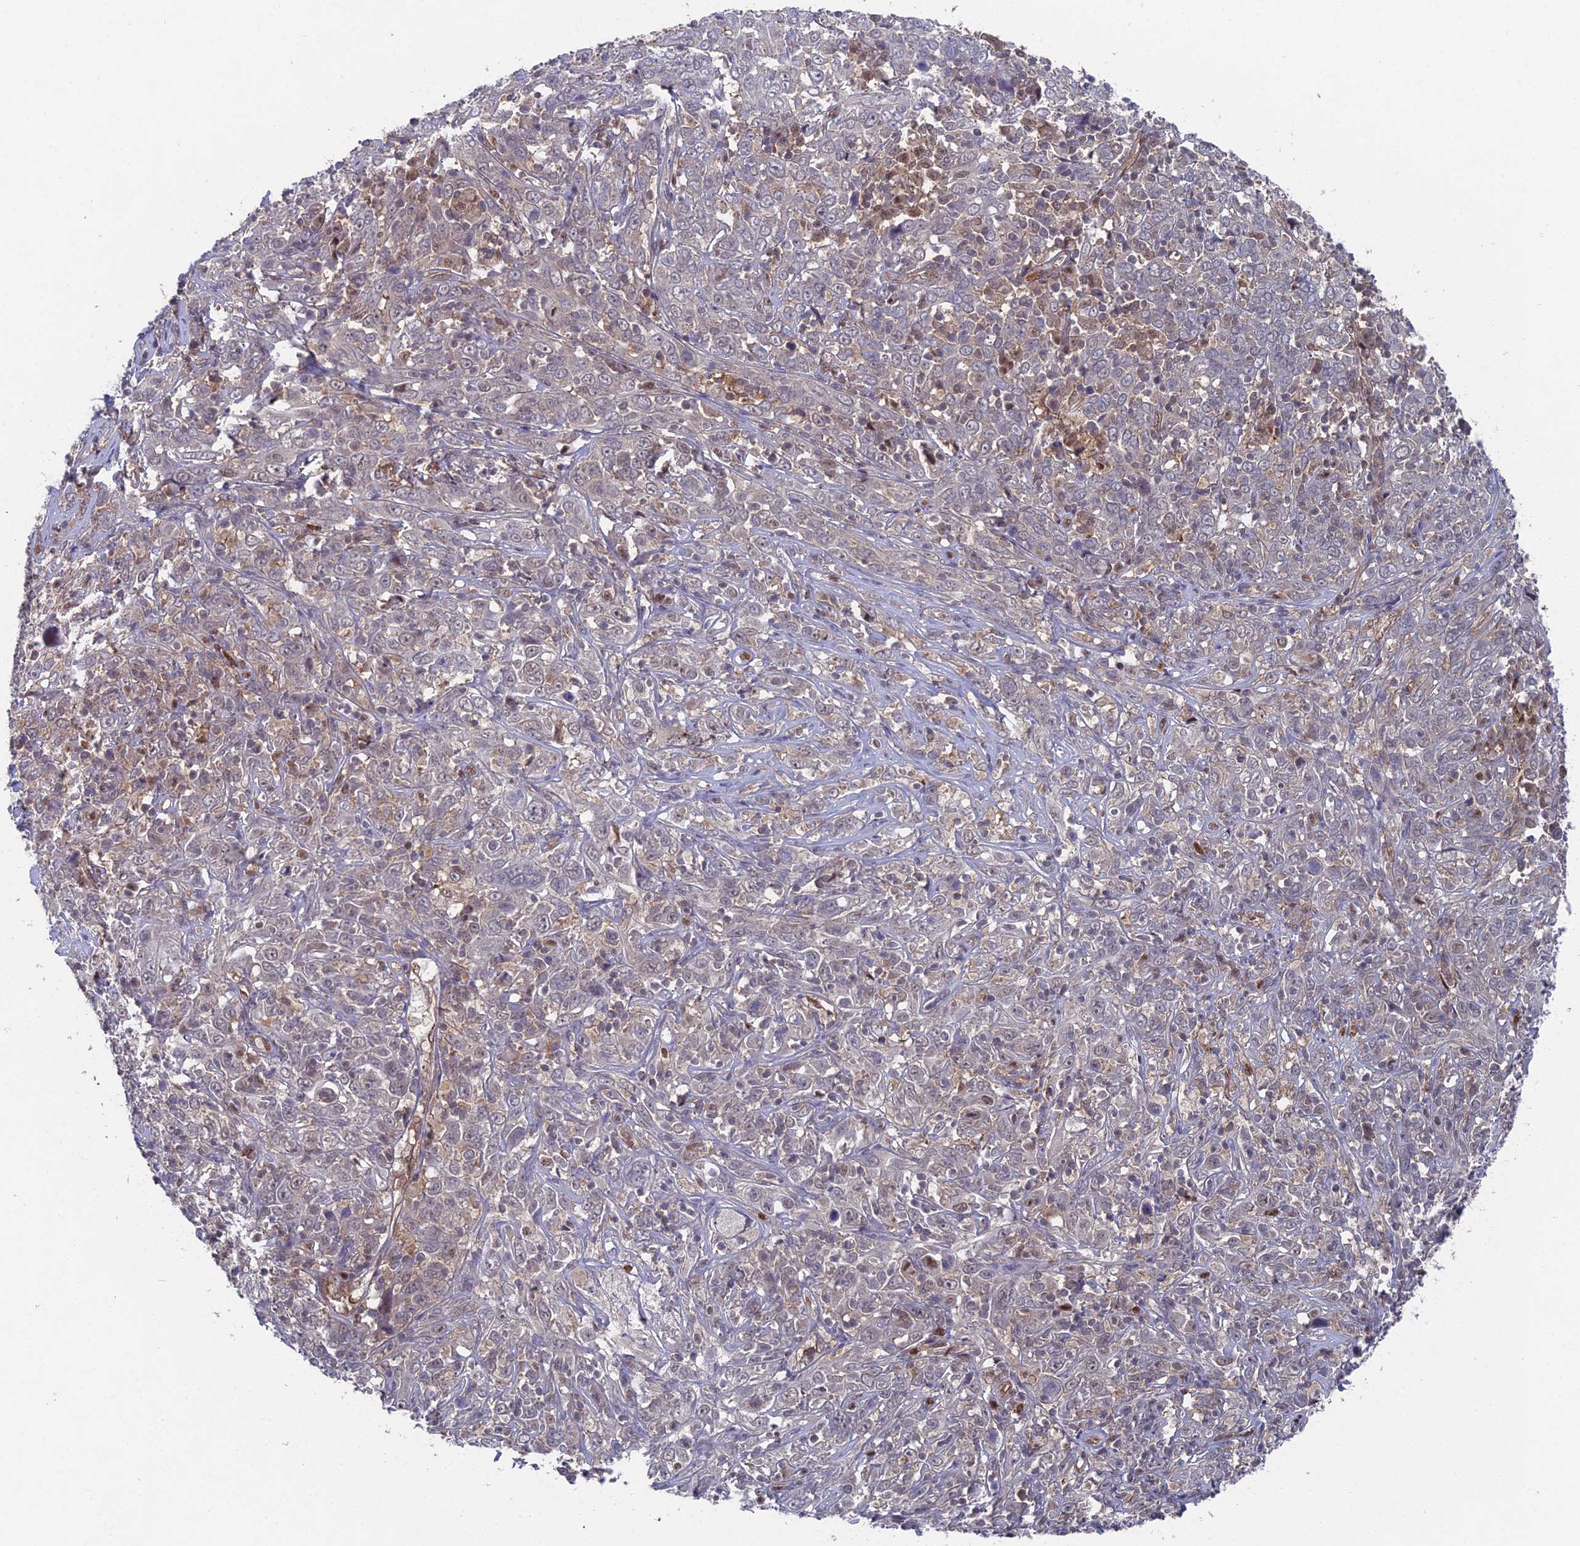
{"staining": {"intensity": "weak", "quantity": "<25%", "location": "cytoplasmic/membranous"}, "tissue": "cervical cancer", "cell_type": "Tumor cells", "image_type": "cancer", "snomed": [{"axis": "morphology", "description": "Squamous cell carcinoma, NOS"}, {"axis": "topography", "description": "Cervix"}], "caption": "DAB (3,3'-diaminobenzidine) immunohistochemical staining of human cervical cancer (squamous cell carcinoma) displays no significant expression in tumor cells. (Stains: DAB (3,3'-diaminobenzidine) immunohistochemistry (IHC) with hematoxylin counter stain, Microscopy: brightfield microscopy at high magnification).", "gene": "UNC5D", "patient": {"sex": "female", "age": 46}}